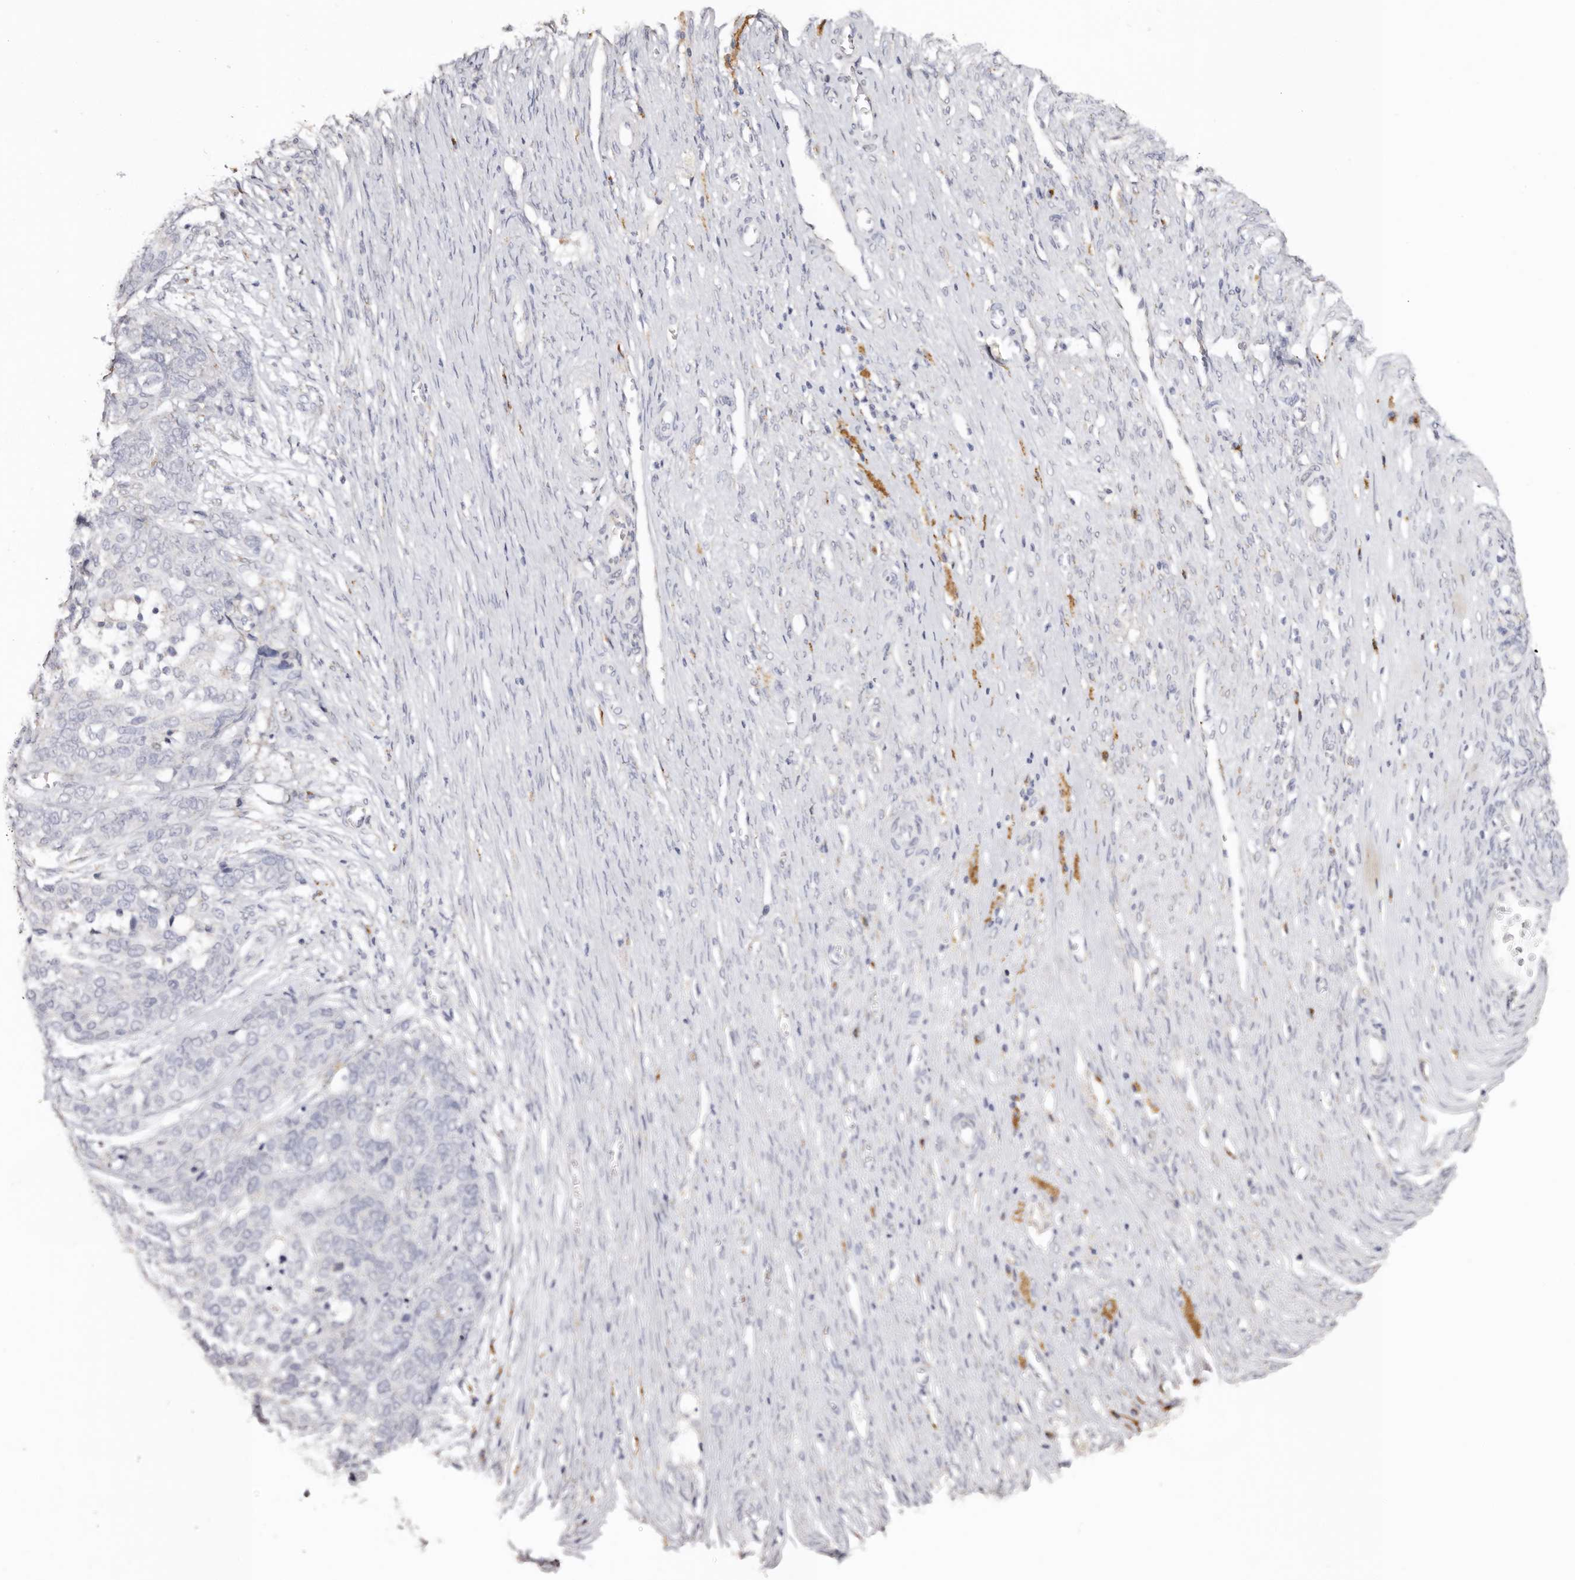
{"staining": {"intensity": "negative", "quantity": "none", "location": "none"}, "tissue": "ovarian cancer", "cell_type": "Tumor cells", "image_type": "cancer", "snomed": [{"axis": "morphology", "description": "Cystadenocarcinoma, serous, NOS"}, {"axis": "topography", "description": "Ovary"}], "caption": "Immunohistochemical staining of human ovarian cancer (serous cystadenocarcinoma) exhibits no significant staining in tumor cells. (DAB immunohistochemistry (IHC), high magnification).", "gene": "LGALS7B", "patient": {"sex": "female", "age": 44}}